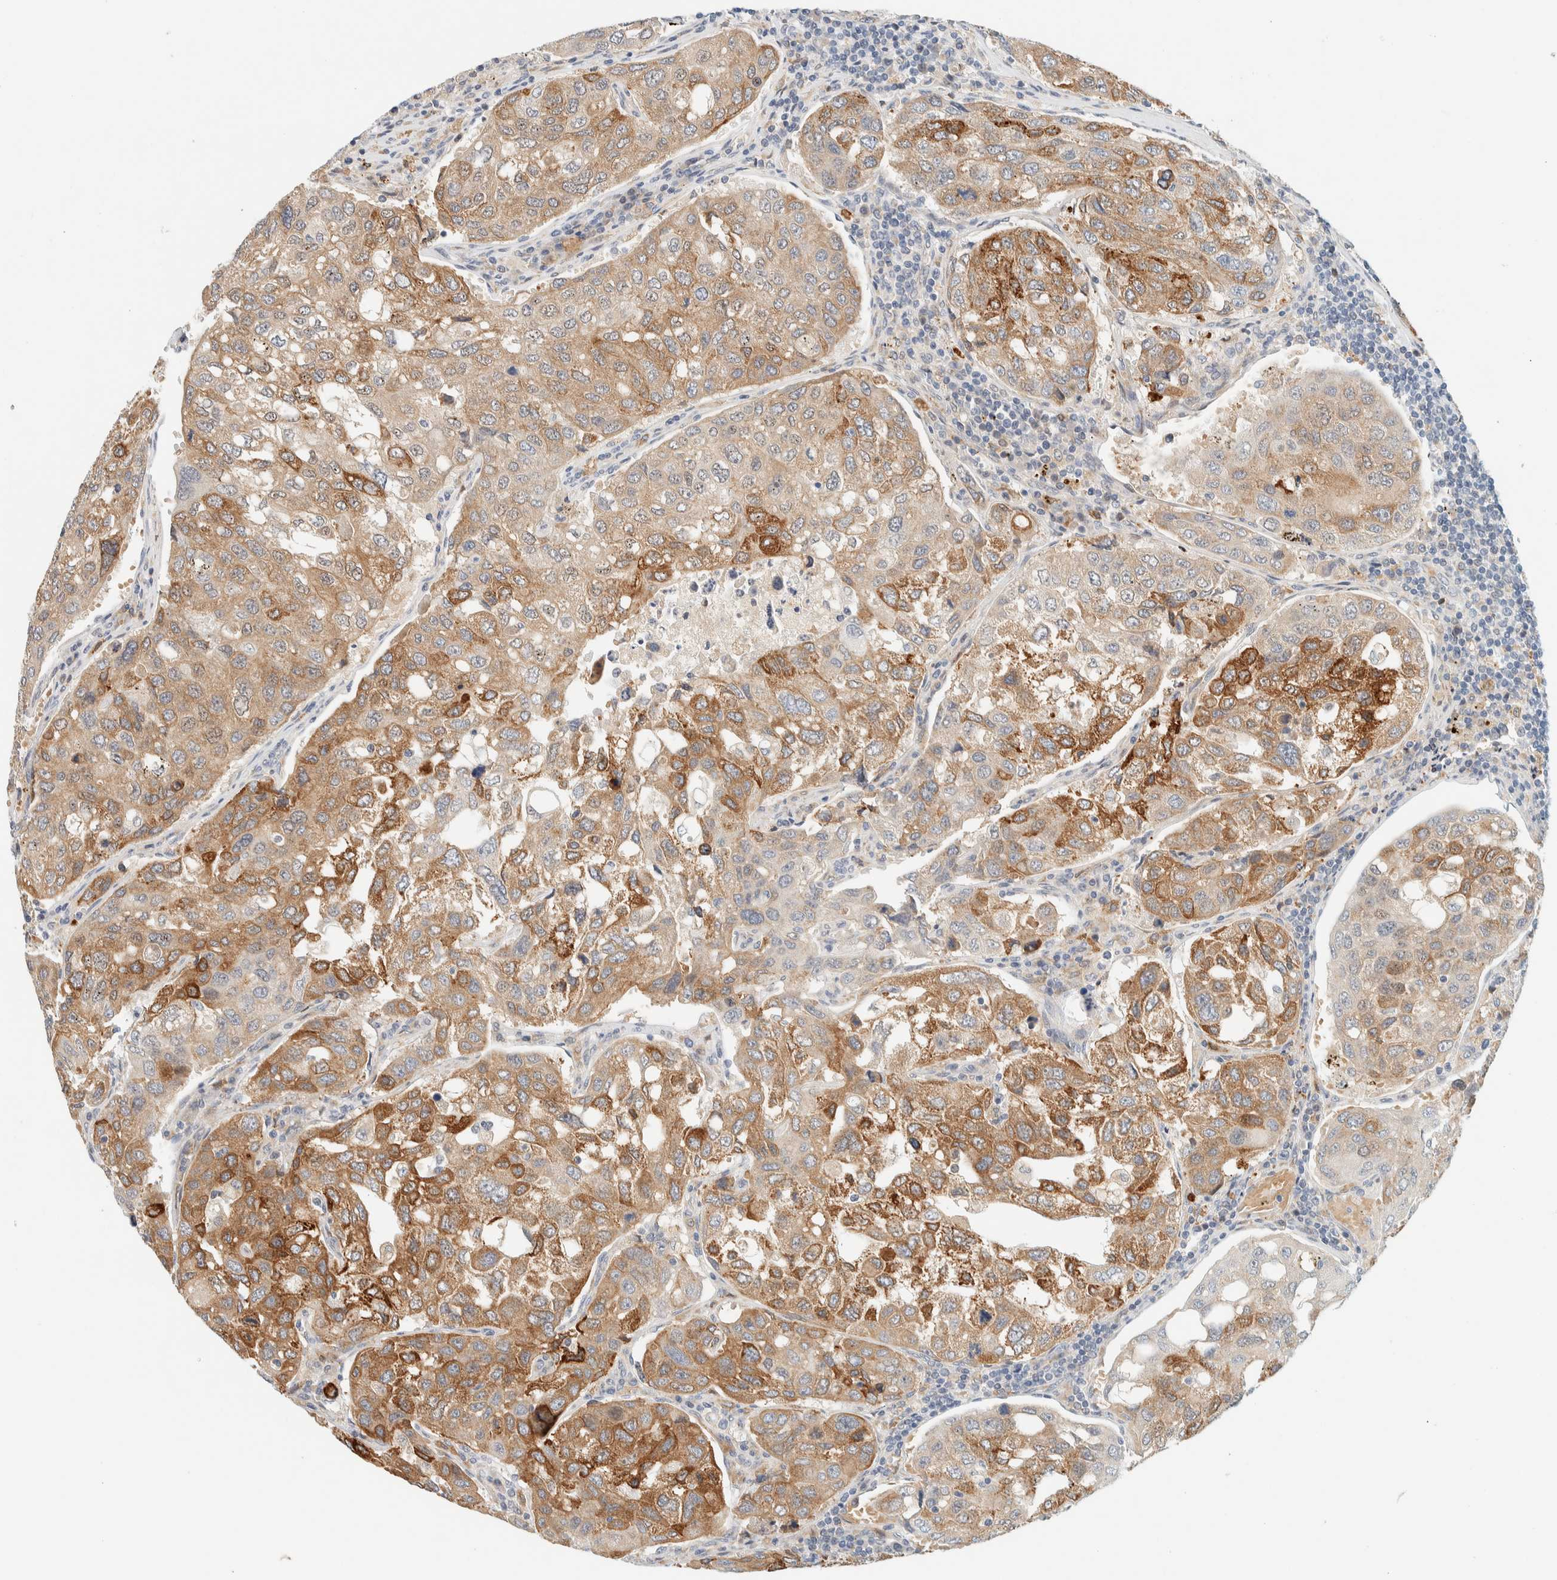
{"staining": {"intensity": "strong", "quantity": ">75%", "location": "cytoplasmic/membranous"}, "tissue": "urothelial cancer", "cell_type": "Tumor cells", "image_type": "cancer", "snomed": [{"axis": "morphology", "description": "Urothelial carcinoma, High grade"}, {"axis": "topography", "description": "Lymph node"}, {"axis": "topography", "description": "Urinary bladder"}], "caption": "The micrograph exhibits immunohistochemical staining of urothelial cancer. There is strong cytoplasmic/membranous expression is seen in about >75% of tumor cells.", "gene": "SUMF2", "patient": {"sex": "male", "age": 51}}